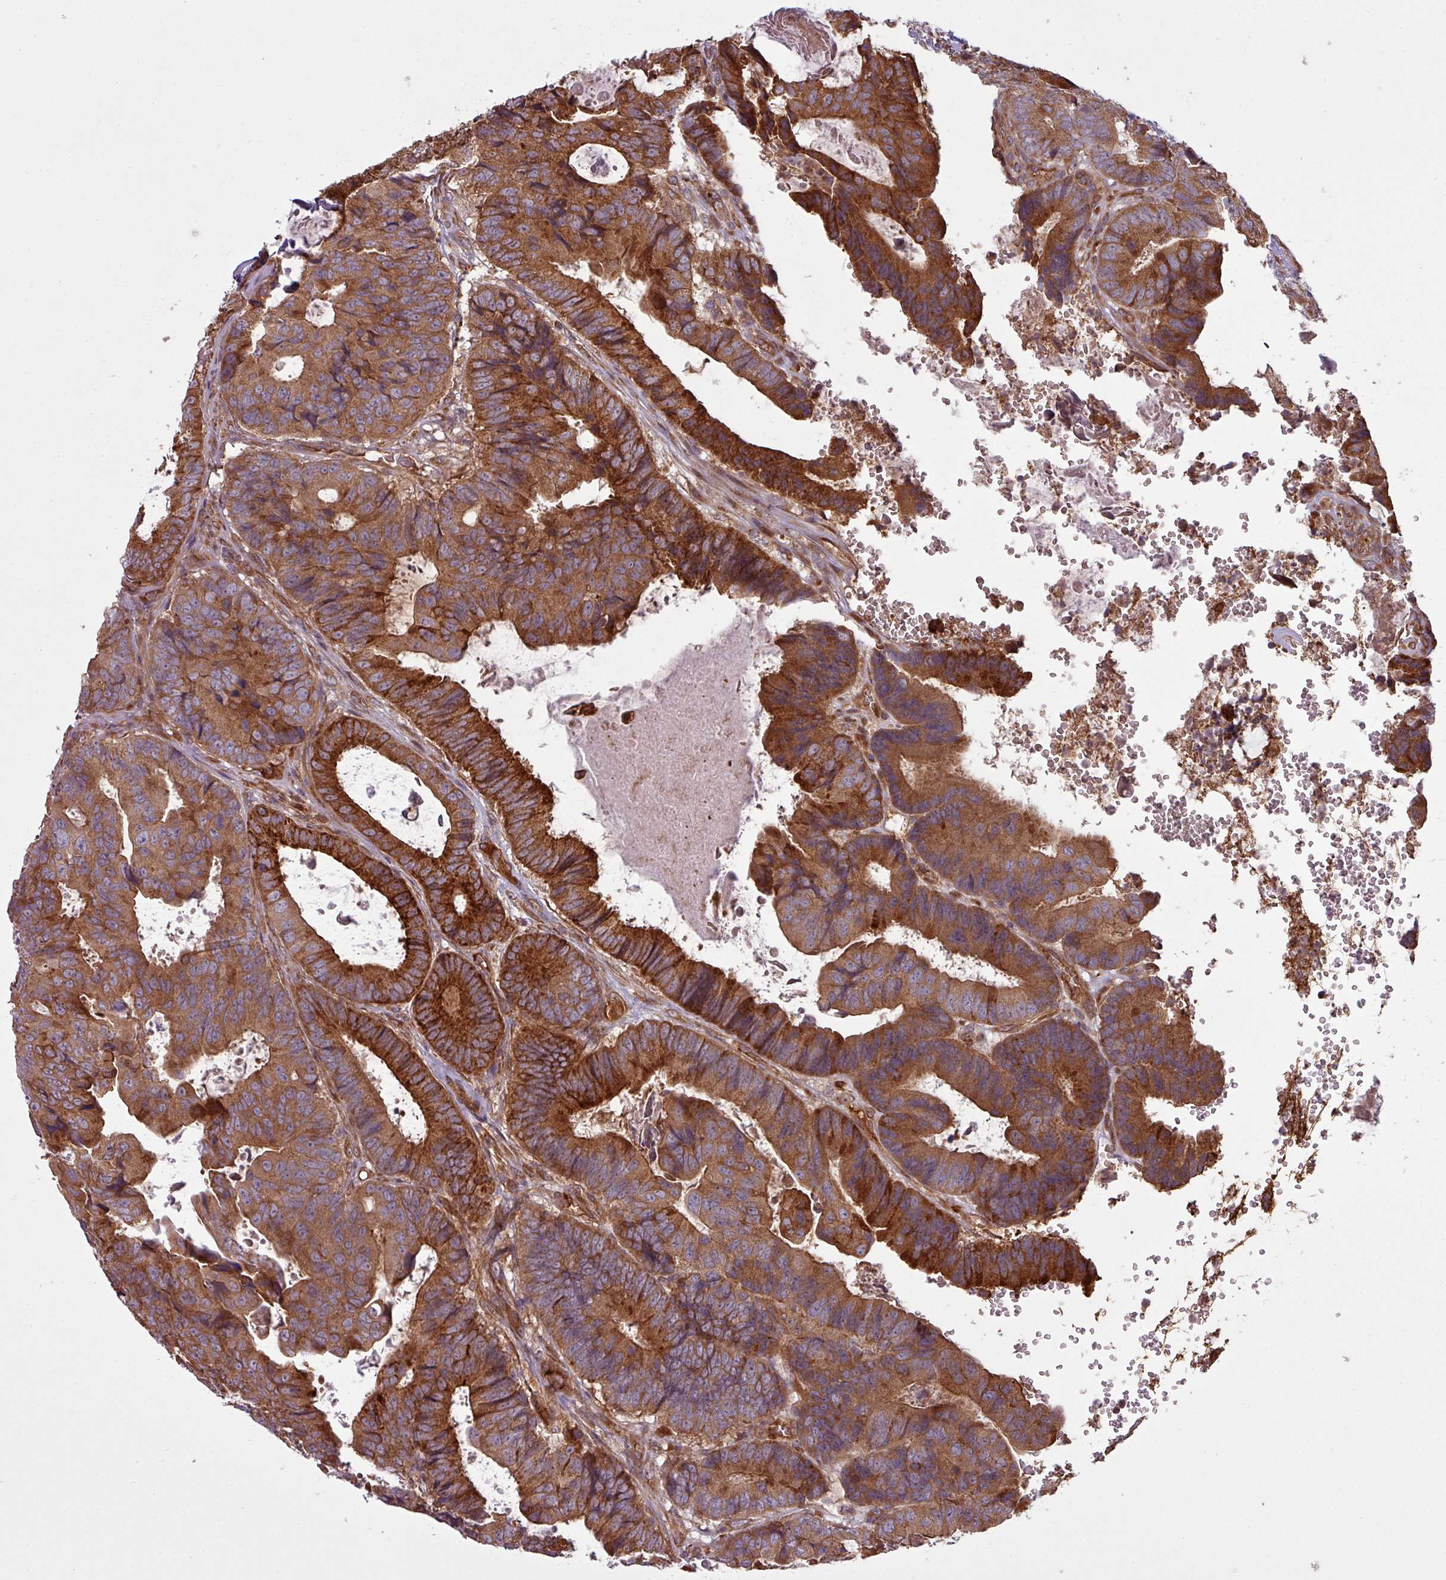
{"staining": {"intensity": "strong", "quantity": ">75%", "location": "cytoplasmic/membranous"}, "tissue": "colorectal cancer", "cell_type": "Tumor cells", "image_type": "cancer", "snomed": [{"axis": "morphology", "description": "Adenocarcinoma, NOS"}, {"axis": "topography", "description": "Colon"}], "caption": "Immunohistochemical staining of human adenocarcinoma (colorectal) shows high levels of strong cytoplasmic/membranous positivity in approximately >75% of tumor cells. (DAB (3,3'-diaminobenzidine) IHC, brown staining for protein, blue staining for nuclei).", "gene": "SNRNP25", "patient": {"sex": "male", "age": 85}}